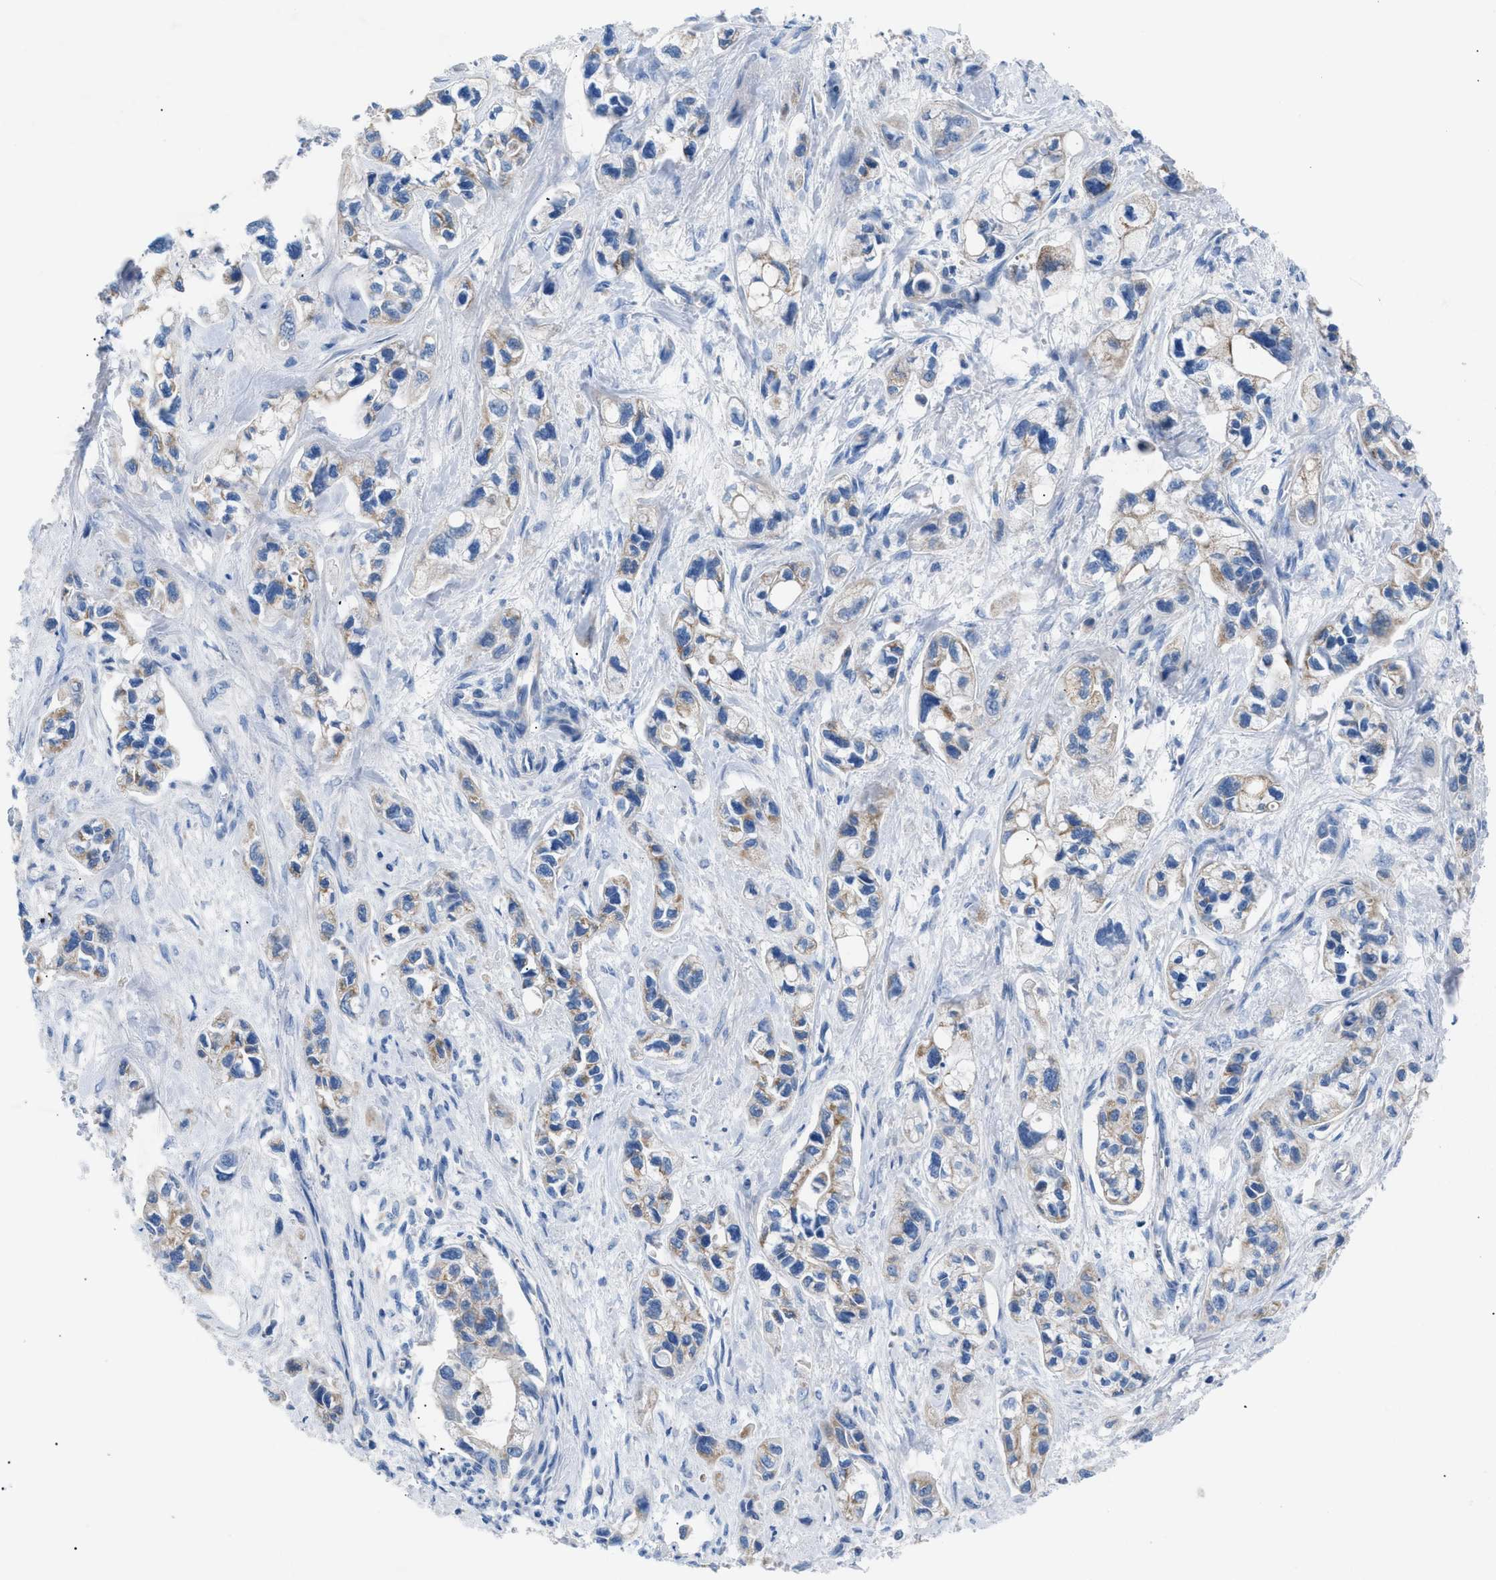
{"staining": {"intensity": "weak", "quantity": "25%-75%", "location": "cytoplasmic/membranous"}, "tissue": "pancreatic cancer", "cell_type": "Tumor cells", "image_type": "cancer", "snomed": [{"axis": "morphology", "description": "Adenocarcinoma, NOS"}, {"axis": "topography", "description": "Pancreas"}], "caption": "Pancreatic adenocarcinoma stained with DAB (3,3'-diaminobenzidine) immunohistochemistry (IHC) reveals low levels of weak cytoplasmic/membranous expression in approximately 25%-75% of tumor cells. (DAB = brown stain, brightfield microscopy at high magnification).", "gene": "ILDR1", "patient": {"sex": "male", "age": 74}}